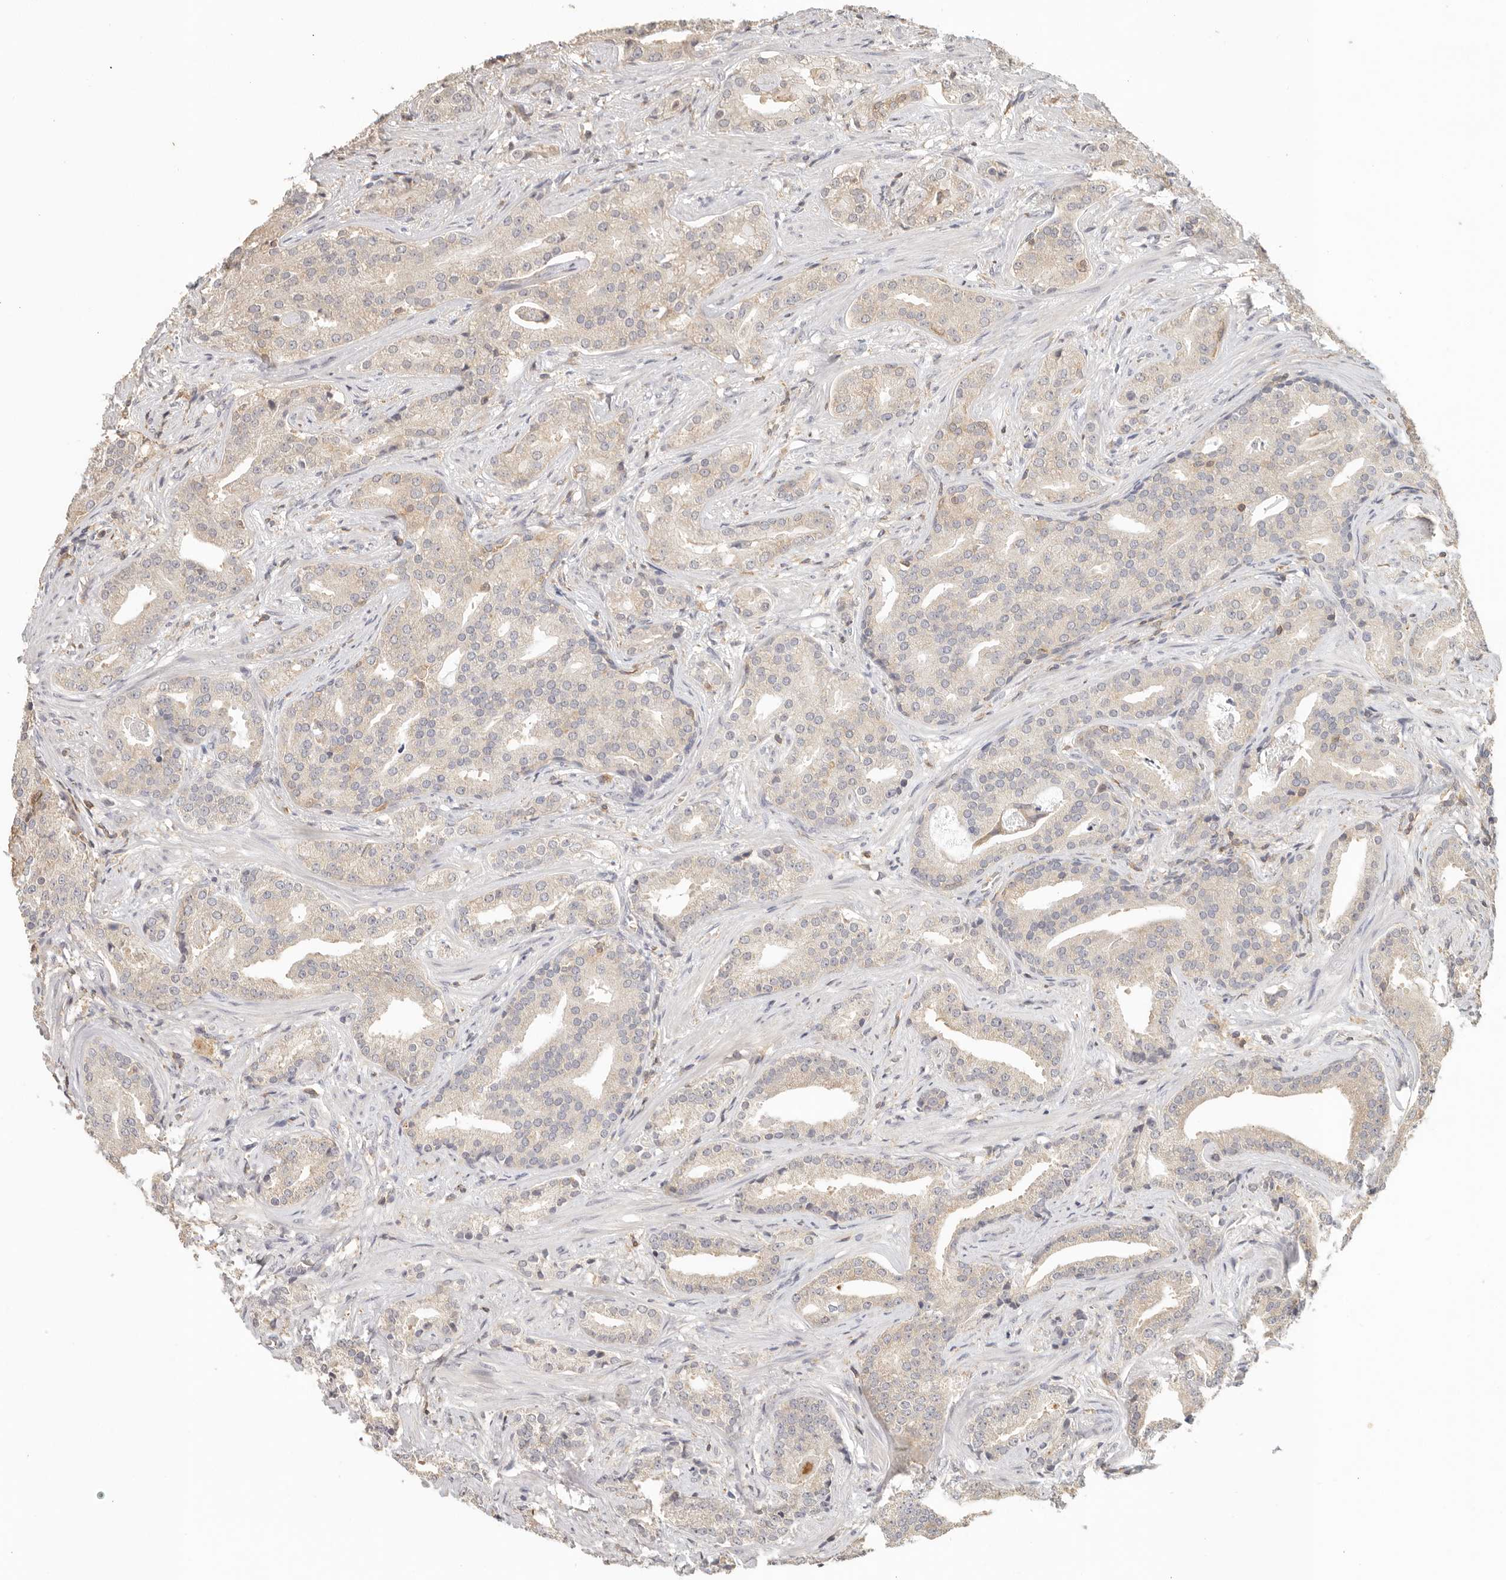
{"staining": {"intensity": "weak", "quantity": "<25%", "location": "cytoplasmic/membranous"}, "tissue": "prostate cancer", "cell_type": "Tumor cells", "image_type": "cancer", "snomed": [{"axis": "morphology", "description": "Adenocarcinoma, Low grade"}, {"axis": "topography", "description": "Prostate"}], "caption": "Human prostate adenocarcinoma (low-grade) stained for a protein using immunohistochemistry (IHC) reveals no expression in tumor cells.", "gene": "CSK", "patient": {"sex": "male", "age": 67}}